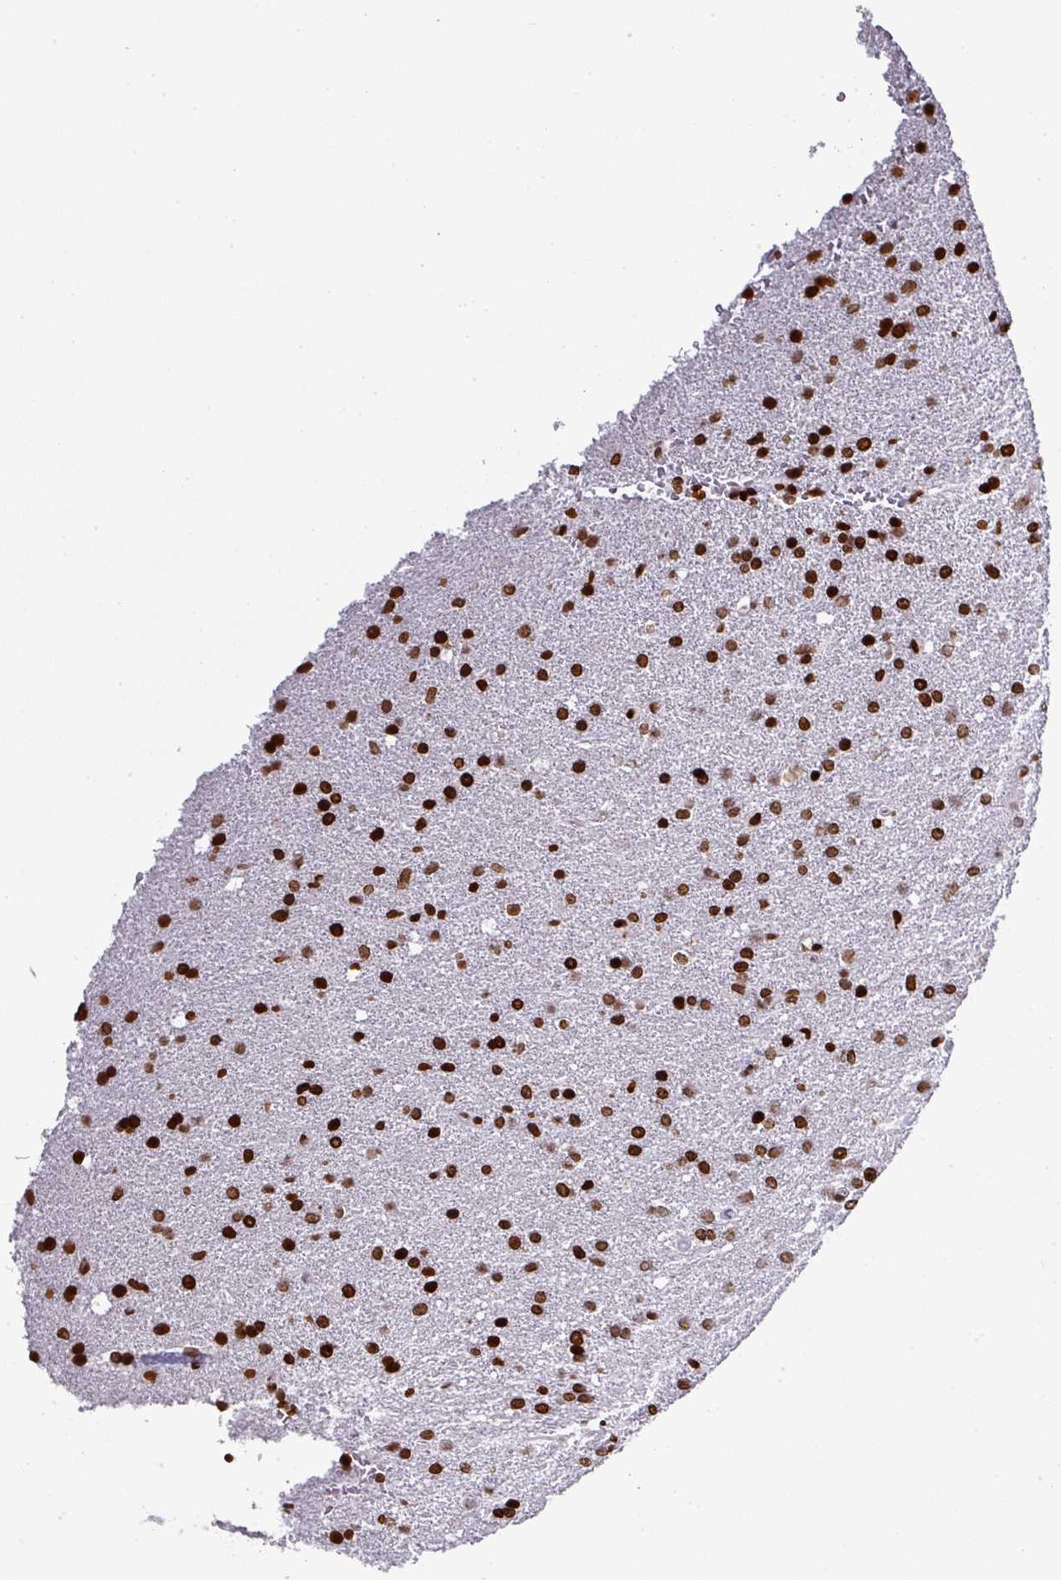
{"staining": {"intensity": "strong", "quantity": ">75%", "location": "nuclear"}, "tissue": "glioma", "cell_type": "Tumor cells", "image_type": "cancer", "snomed": [{"axis": "morphology", "description": "Glioma, malignant, High grade"}, {"axis": "topography", "description": "Brain"}], "caption": "This micrograph displays malignant glioma (high-grade) stained with immunohistochemistry (IHC) to label a protein in brown. The nuclear of tumor cells show strong positivity for the protein. Nuclei are counter-stained blue.", "gene": "RASL11A", "patient": {"sex": "male", "age": 72}}